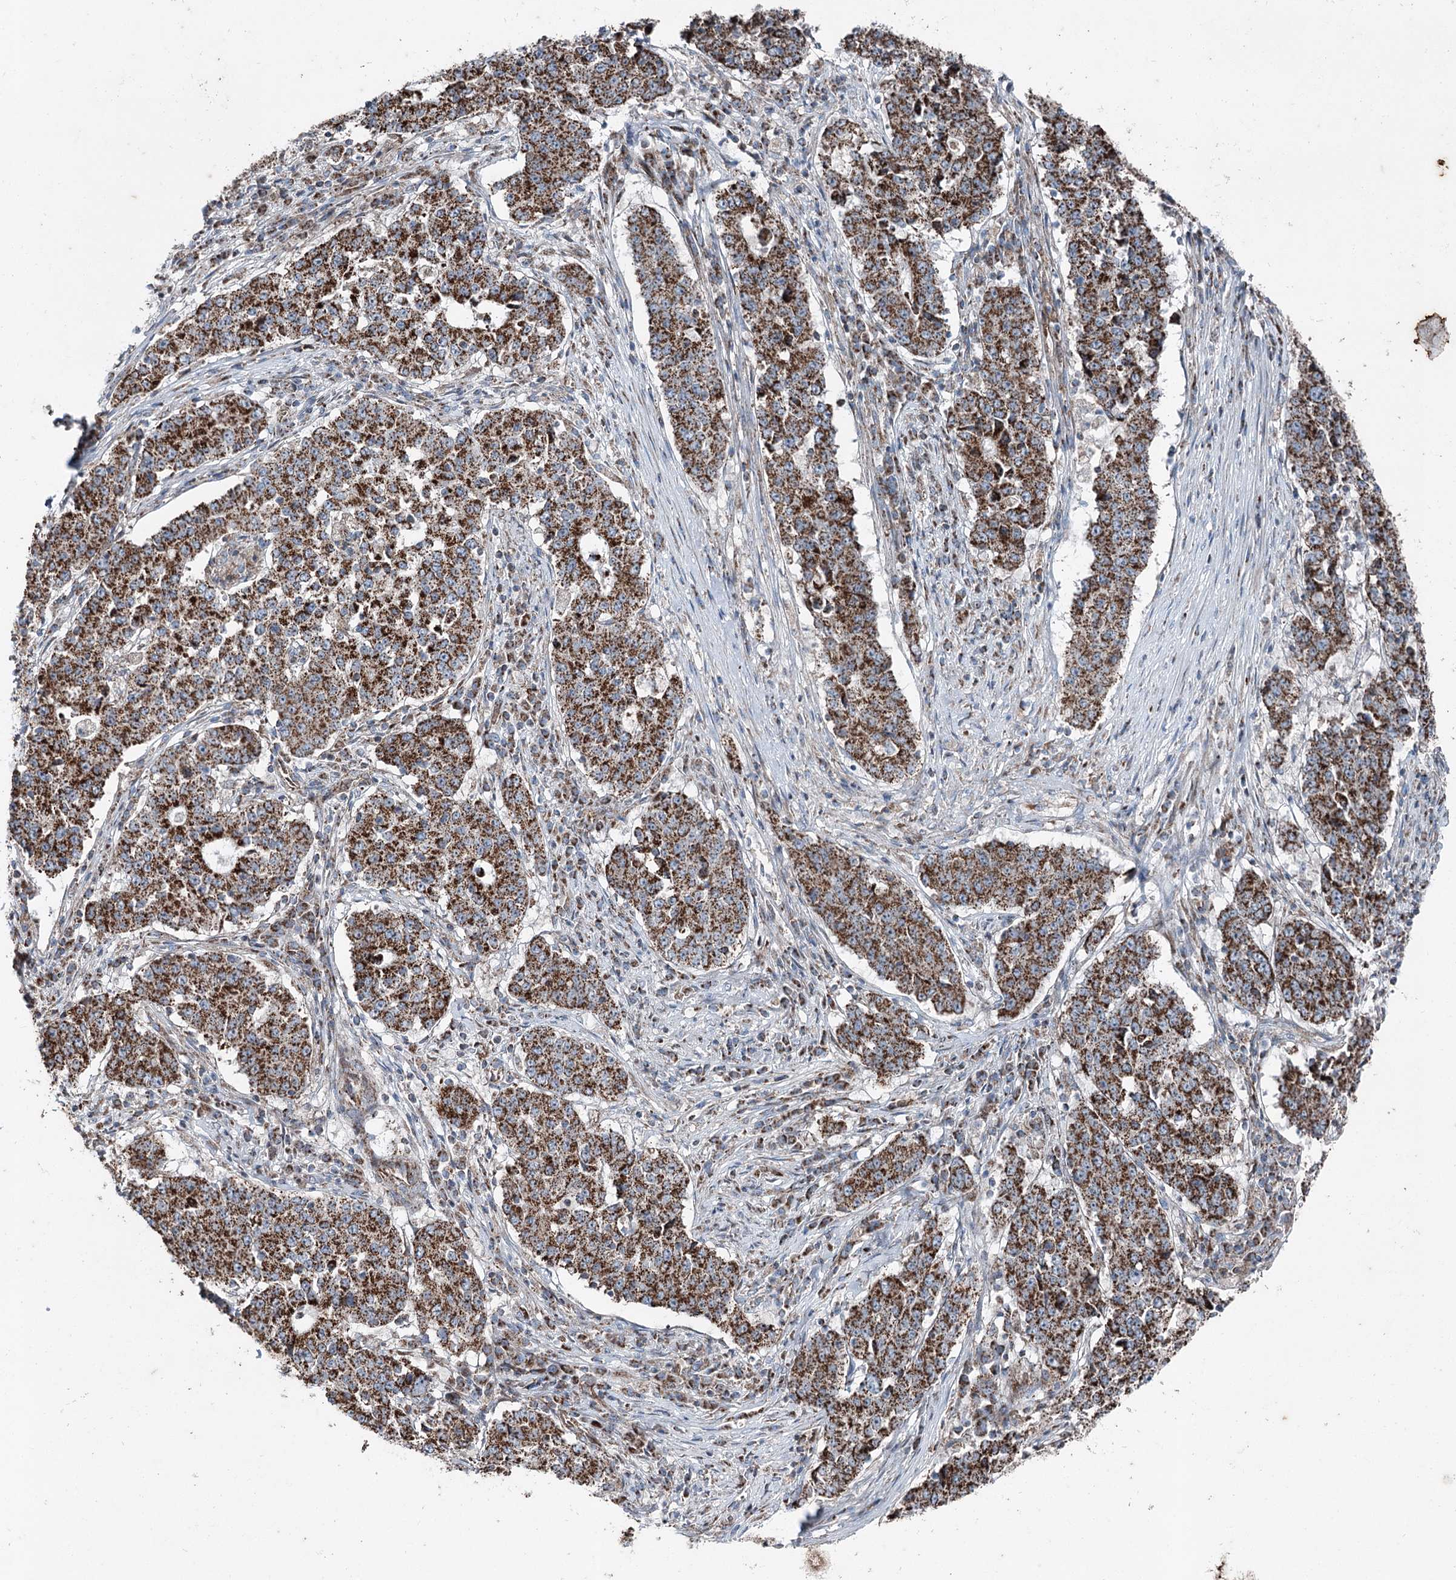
{"staining": {"intensity": "strong", "quantity": ">75%", "location": "cytoplasmic/membranous"}, "tissue": "stomach cancer", "cell_type": "Tumor cells", "image_type": "cancer", "snomed": [{"axis": "morphology", "description": "Adenocarcinoma, NOS"}, {"axis": "topography", "description": "Stomach"}], "caption": "Immunohistochemistry (DAB (3,3'-diaminobenzidine)) staining of human stomach cancer displays strong cytoplasmic/membranous protein positivity in about >75% of tumor cells.", "gene": "UCN3", "patient": {"sex": "male", "age": 59}}